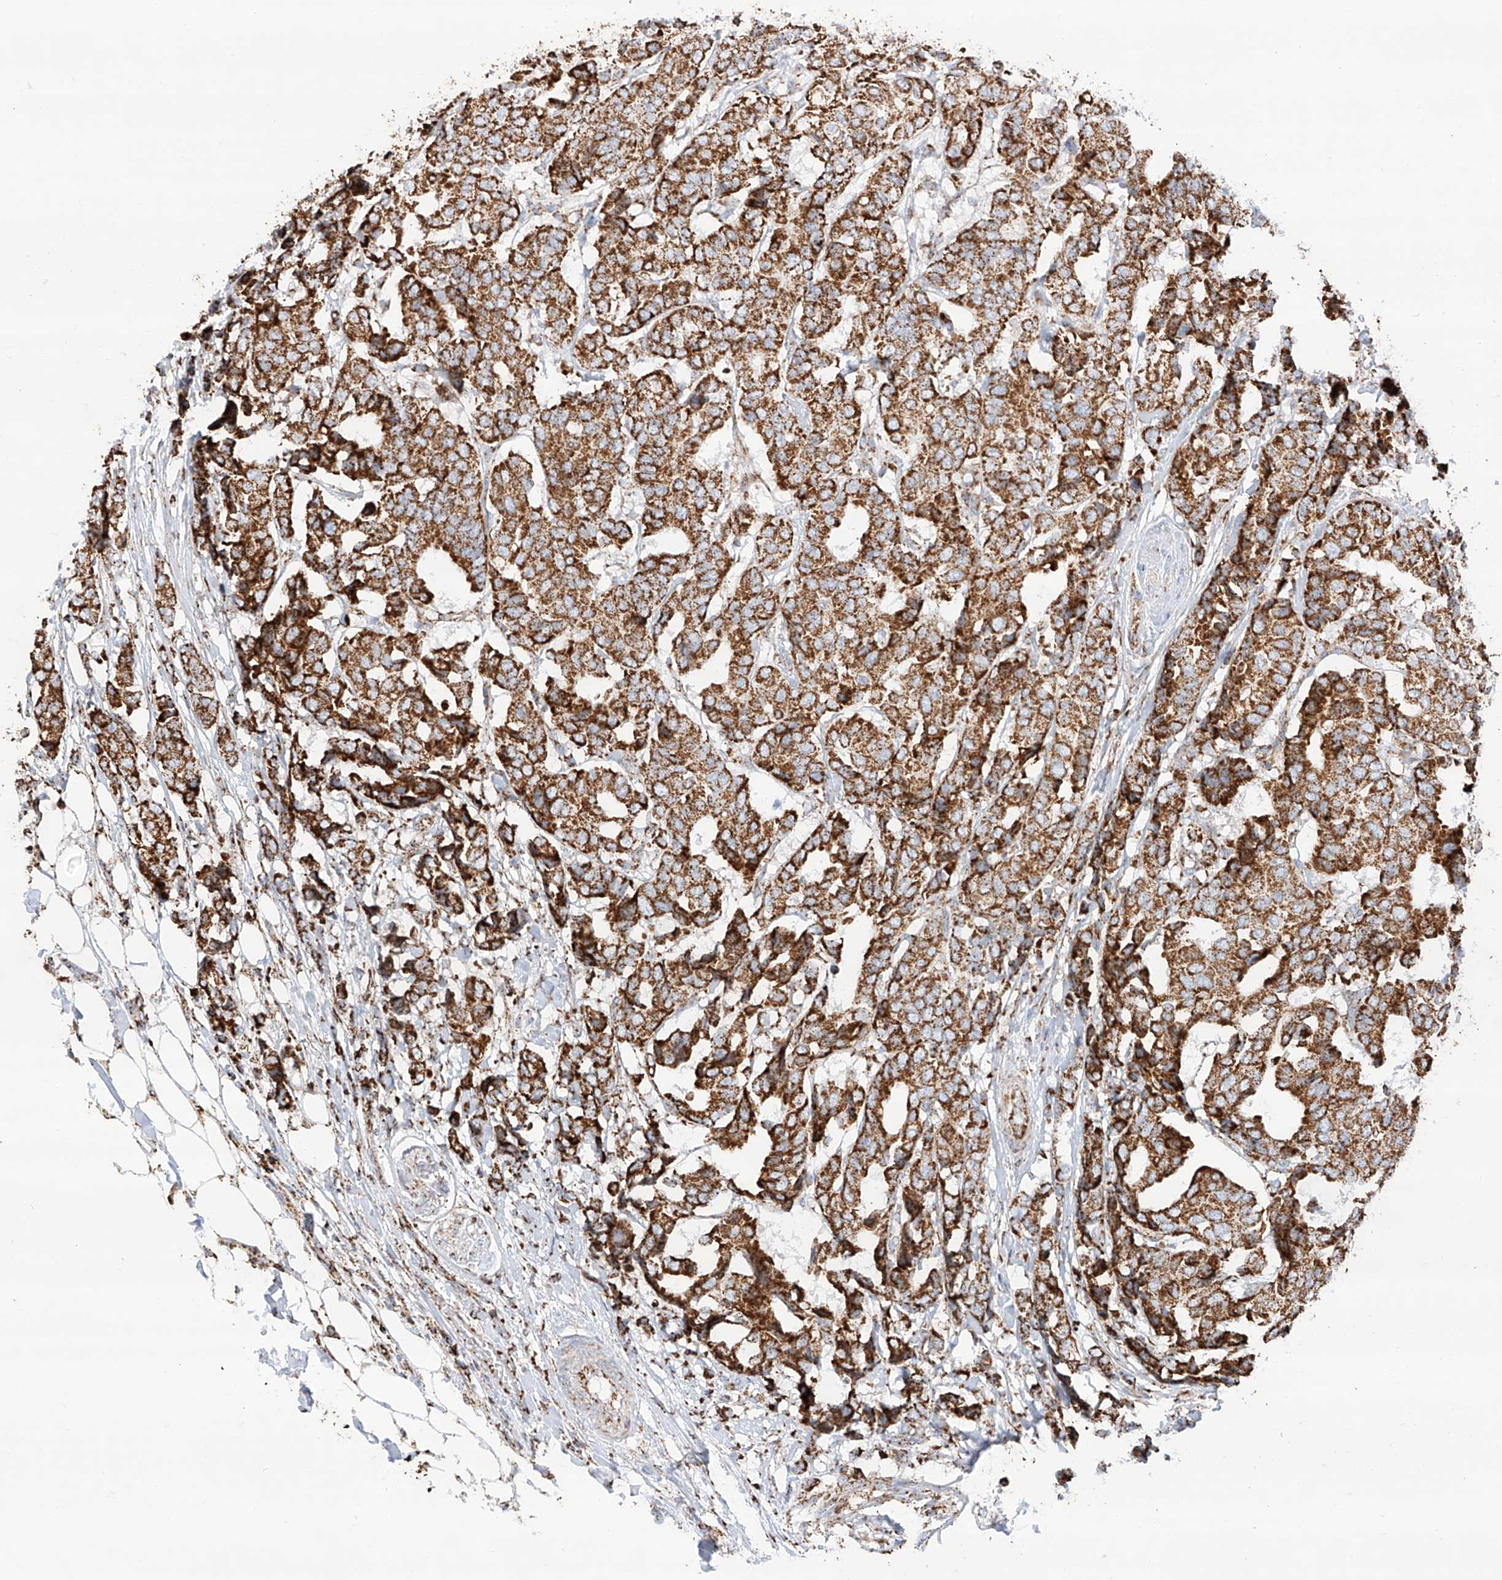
{"staining": {"intensity": "strong", "quantity": ">75%", "location": "cytoplasmic/membranous"}, "tissue": "breast cancer", "cell_type": "Tumor cells", "image_type": "cancer", "snomed": [{"axis": "morphology", "description": "Duct carcinoma"}, {"axis": "topography", "description": "Breast"}], "caption": "A brown stain shows strong cytoplasmic/membranous positivity of a protein in human breast cancer (infiltrating ductal carcinoma) tumor cells.", "gene": "TTC27", "patient": {"sex": "female", "age": 87}}